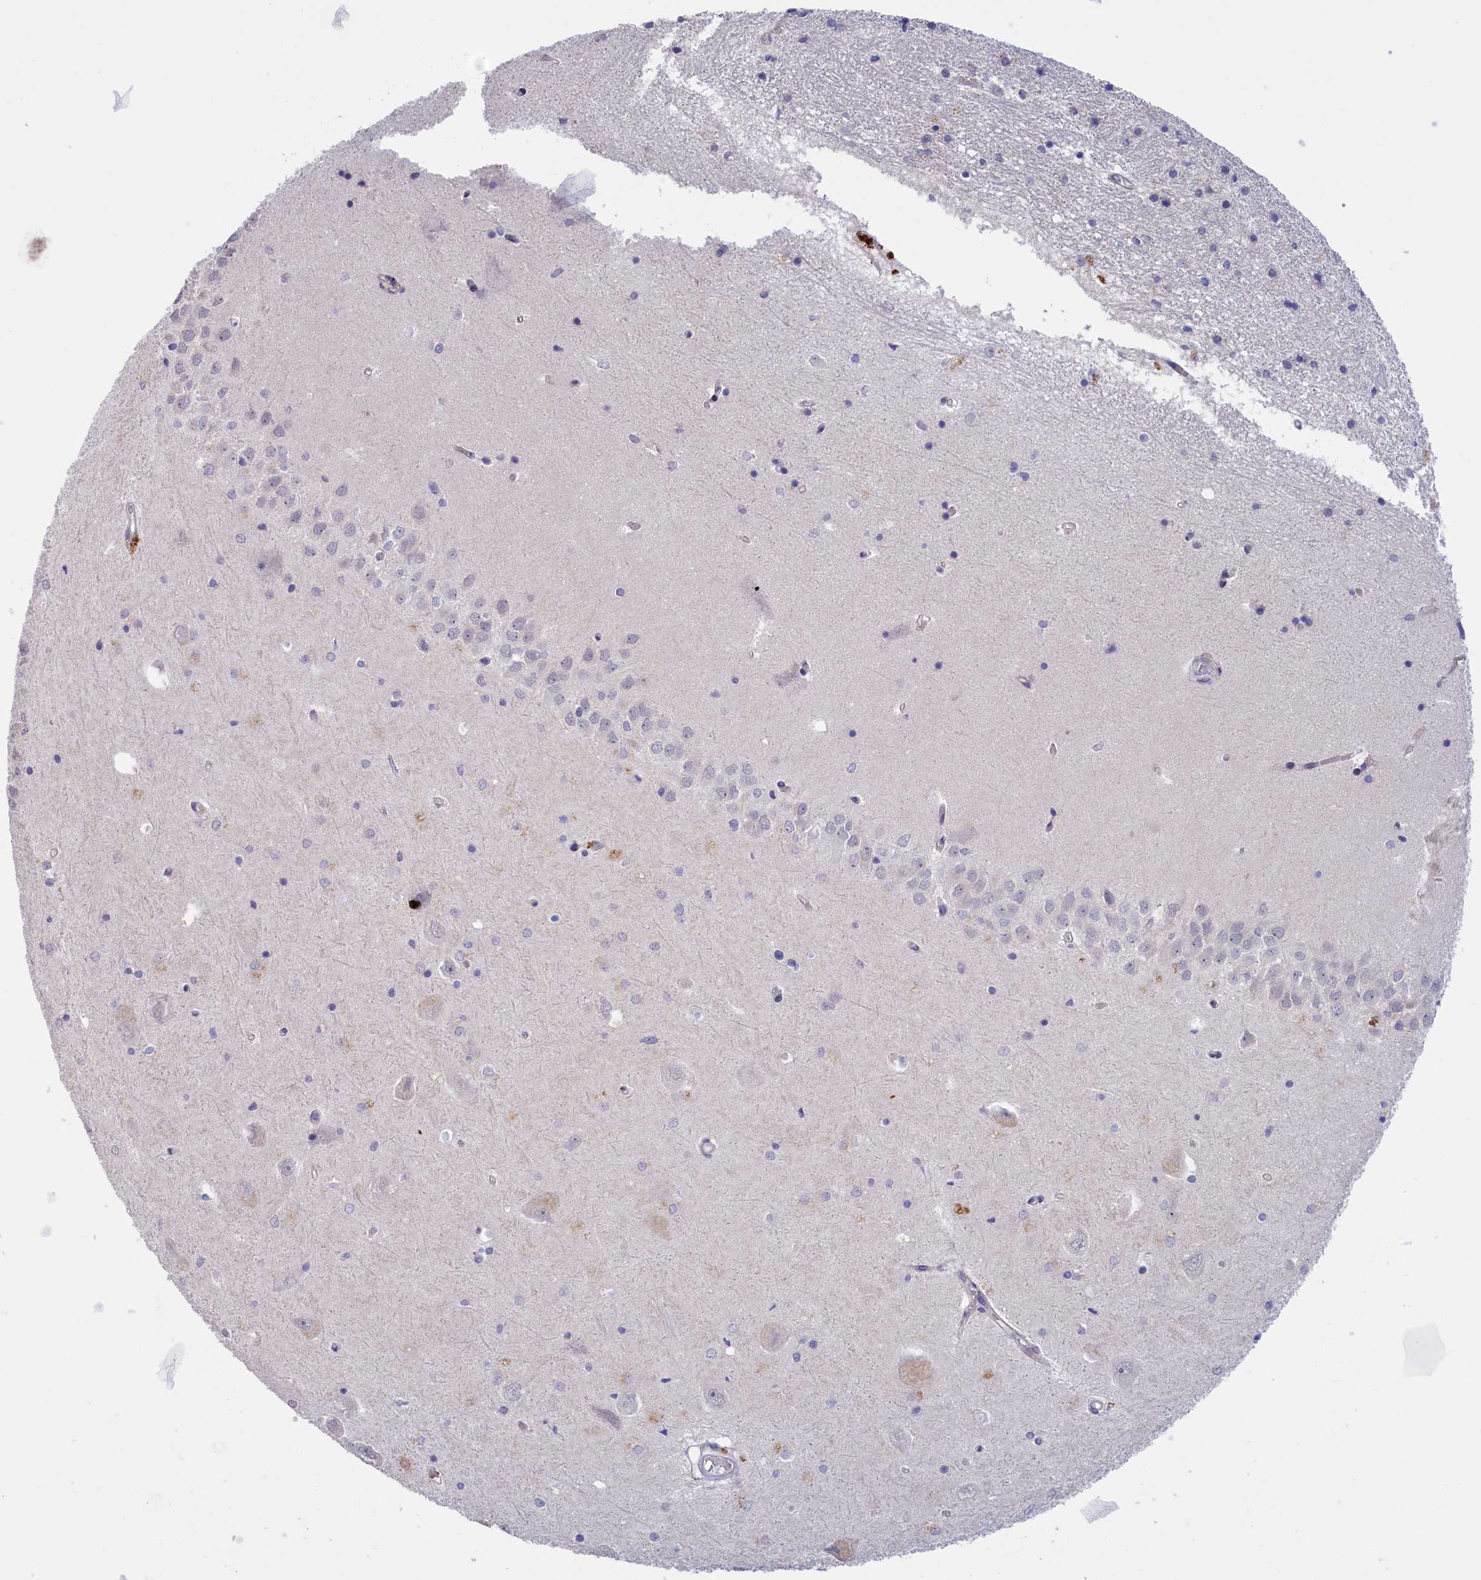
{"staining": {"intensity": "negative", "quantity": "none", "location": "none"}, "tissue": "hippocampus", "cell_type": "Glial cells", "image_type": "normal", "snomed": [{"axis": "morphology", "description": "Normal tissue, NOS"}, {"axis": "topography", "description": "Hippocampus"}], "caption": "DAB (3,3'-diaminobenzidine) immunohistochemical staining of unremarkable hippocampus shows no significant expression in glial cells.", "gene": "HYKK", "patient": {"sex": "male", "age": 45}}